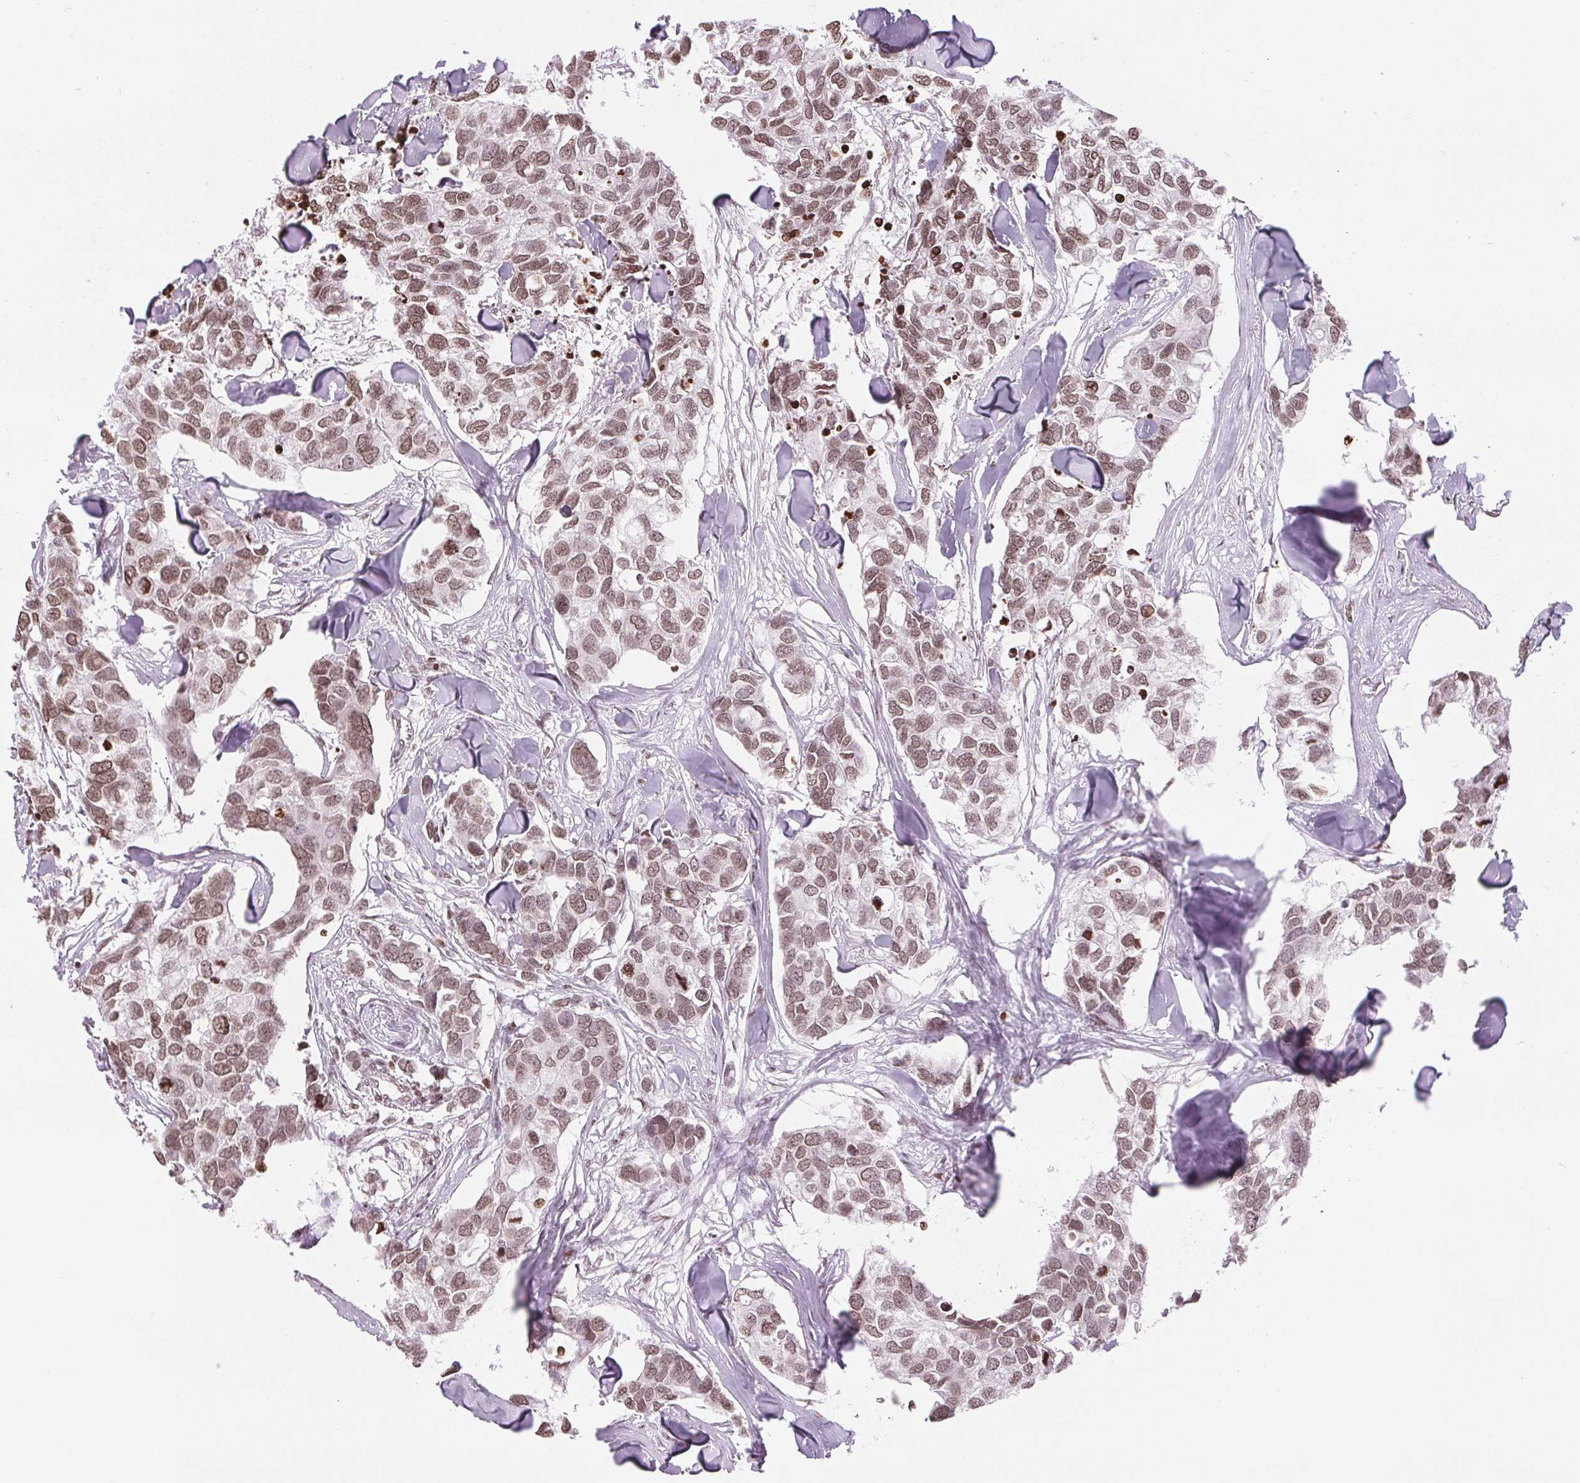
{"staining": {"intensity": "moderate", "quantity": ">75%", "location": "nuclear"}, "tissue": "breast cancer", "cell_type": "Tumor cells", "image_type": "cancer", "snomed": [{"axis": "morphology", "description": "Duct carcinoma"}, {"axis": "topography", "description": "Breast"}], "caption": "Immunohistochemistry (IHC) micrograph of intraductal carcinoma (breast) stained for a protein (brown), which displays medium levels of moderate nuclear positivity in approximately >75% of tumor cells.", "gene": "SMIM12", "patient": {"sex": "female", "age": 83}}